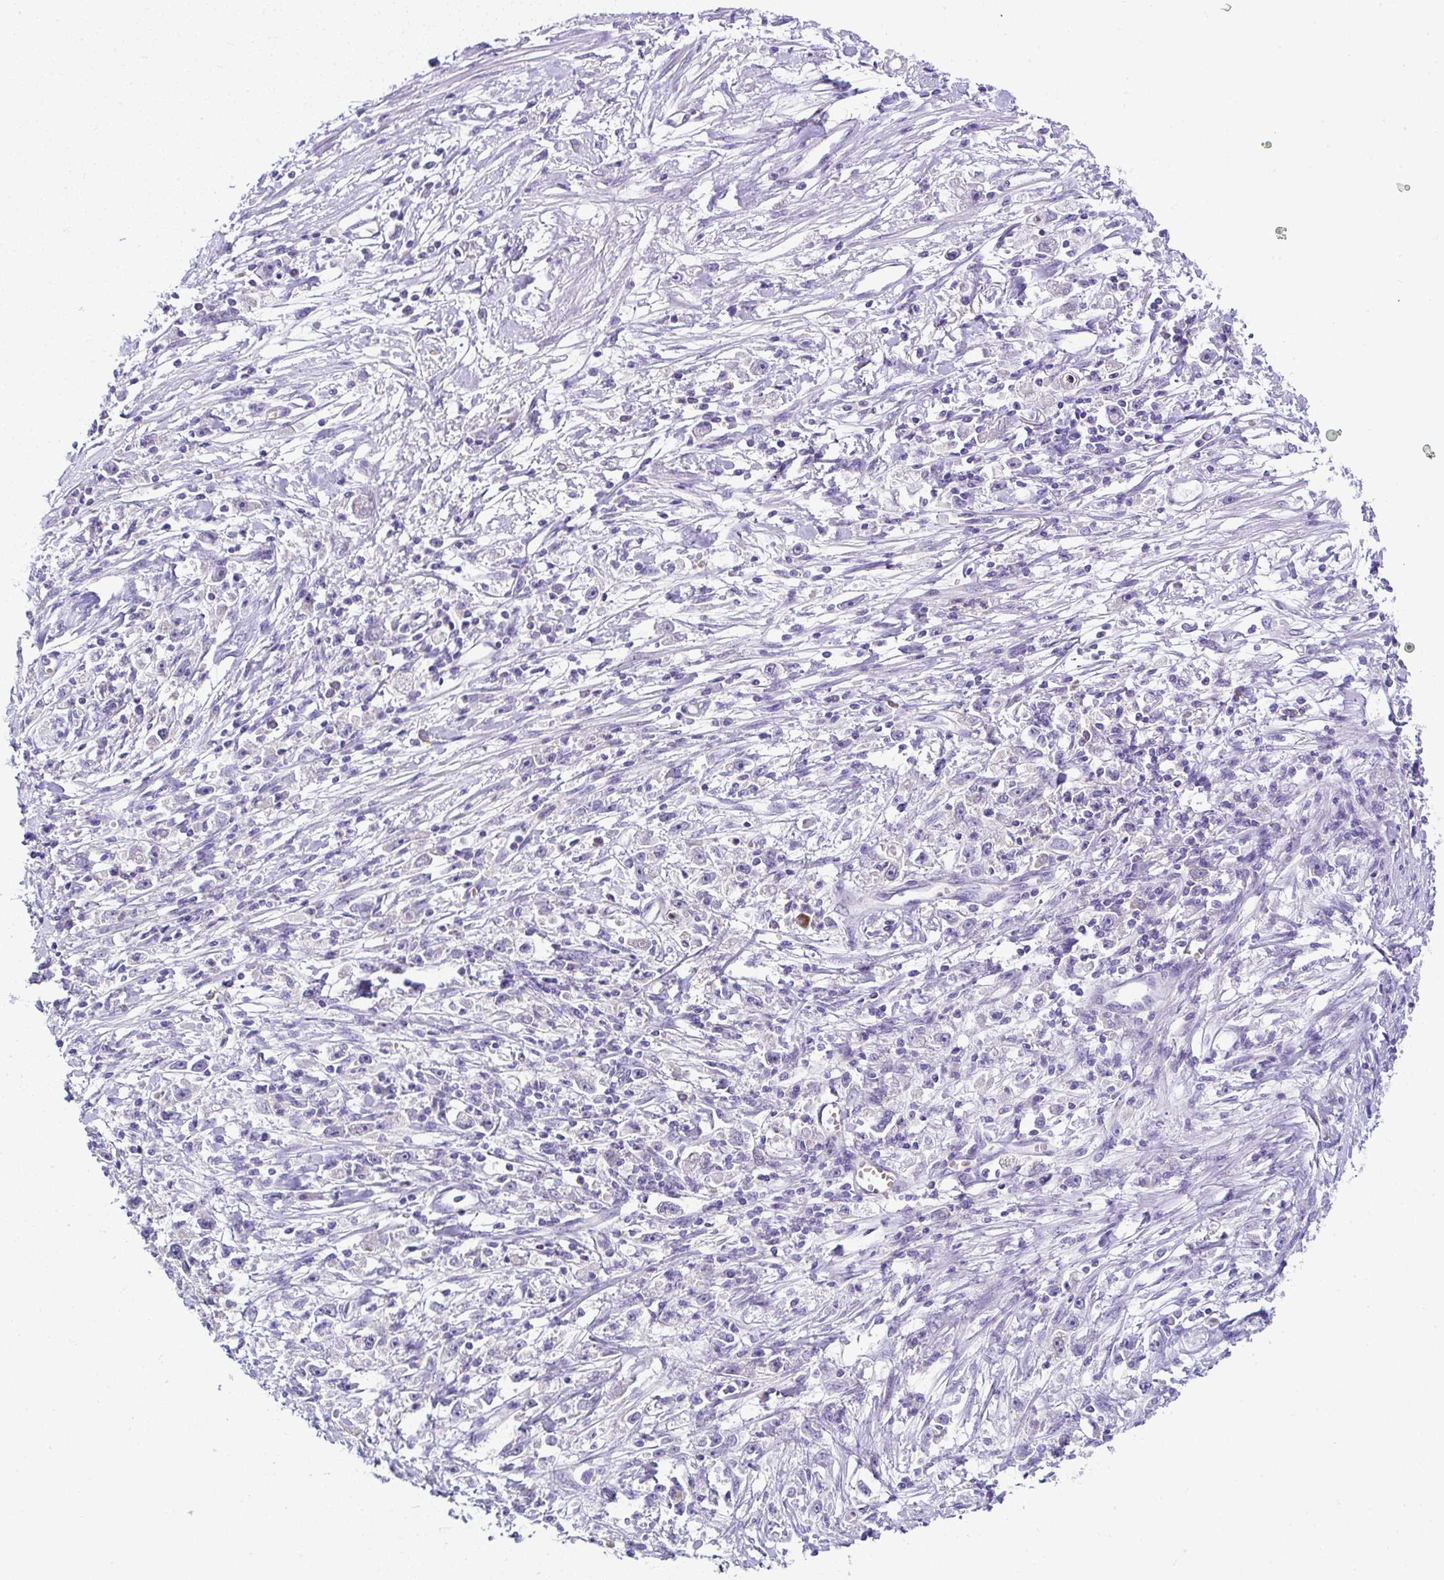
{"staining": {"intensity": "negative", "quantity": "none", "location": "none"}, "tissue": "stomach cancer", "cell_type": "Tumor cells", "image_type": "cancer", "snomed": [{"axis": "morphology", "description": "Adenocarcinoma, NOS"}, {"axis": "topography", "description": "Stomach"}], "caption": "There is no significant staining in tumor cells of stomach cancer (adenocarcinoma).", "gene": "DEPDC5", "patient": {"sex": "female", "age": 59}}